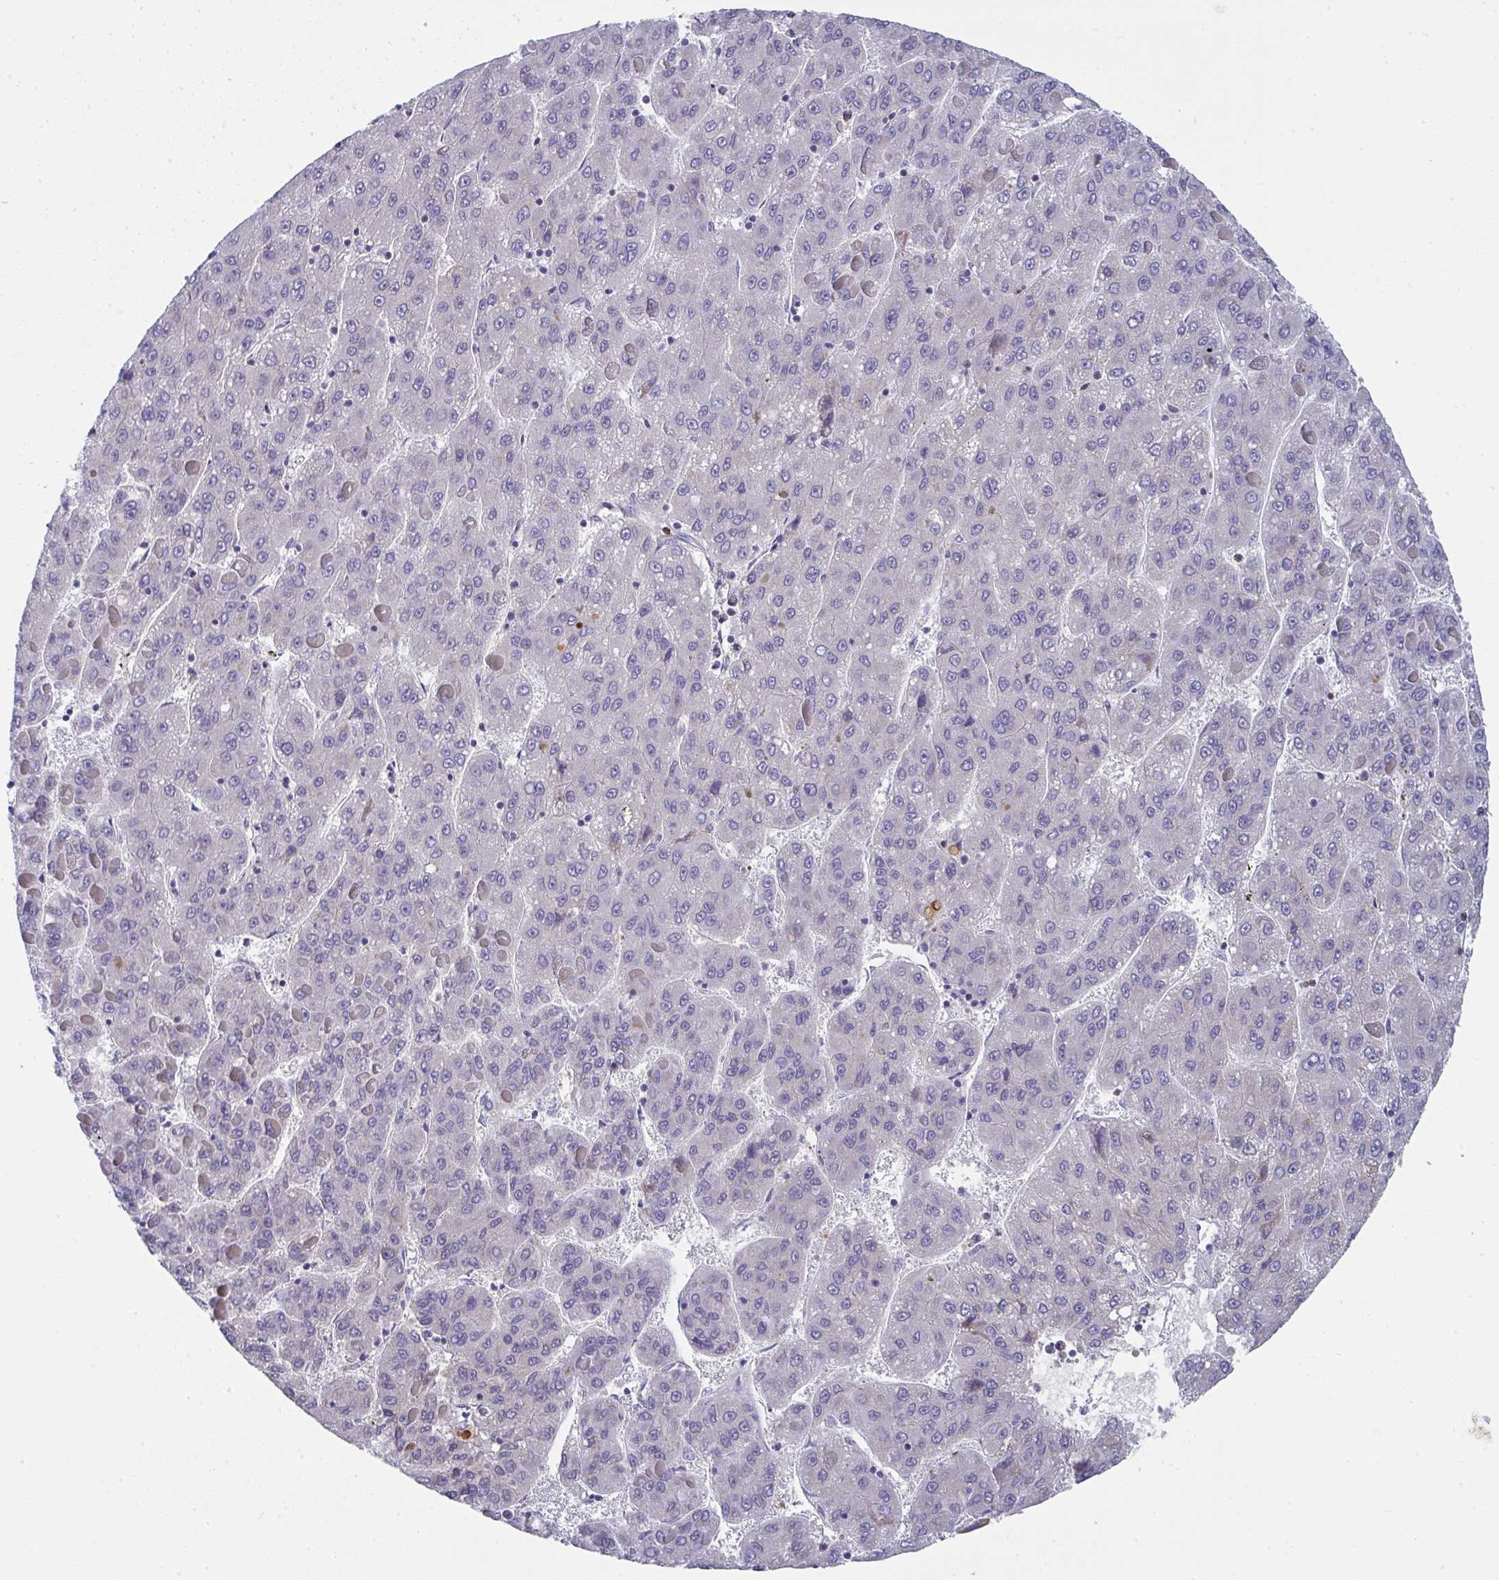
{"staining": {"intensity": "negative", "quantity": "none", "location": "none"}, "tissue": "liver cancer", "cell_type": "Tumor cells", "image_type": "cancer", "snomed": [{"axis": "morphology", "description": "Carcinoma, Hepatocellular, NOS"}, {"axis": "topography", "description": "Liver"}], "caption": "High power microscopy histopathology image of an immunohistochemistry image of hepatocellular carcinoma (liver), revealing no significant staining in tumor cells. Nuclei are stained in blue.", "gene": "AOC2", "patient": {"sex": "female", "age": 82}}